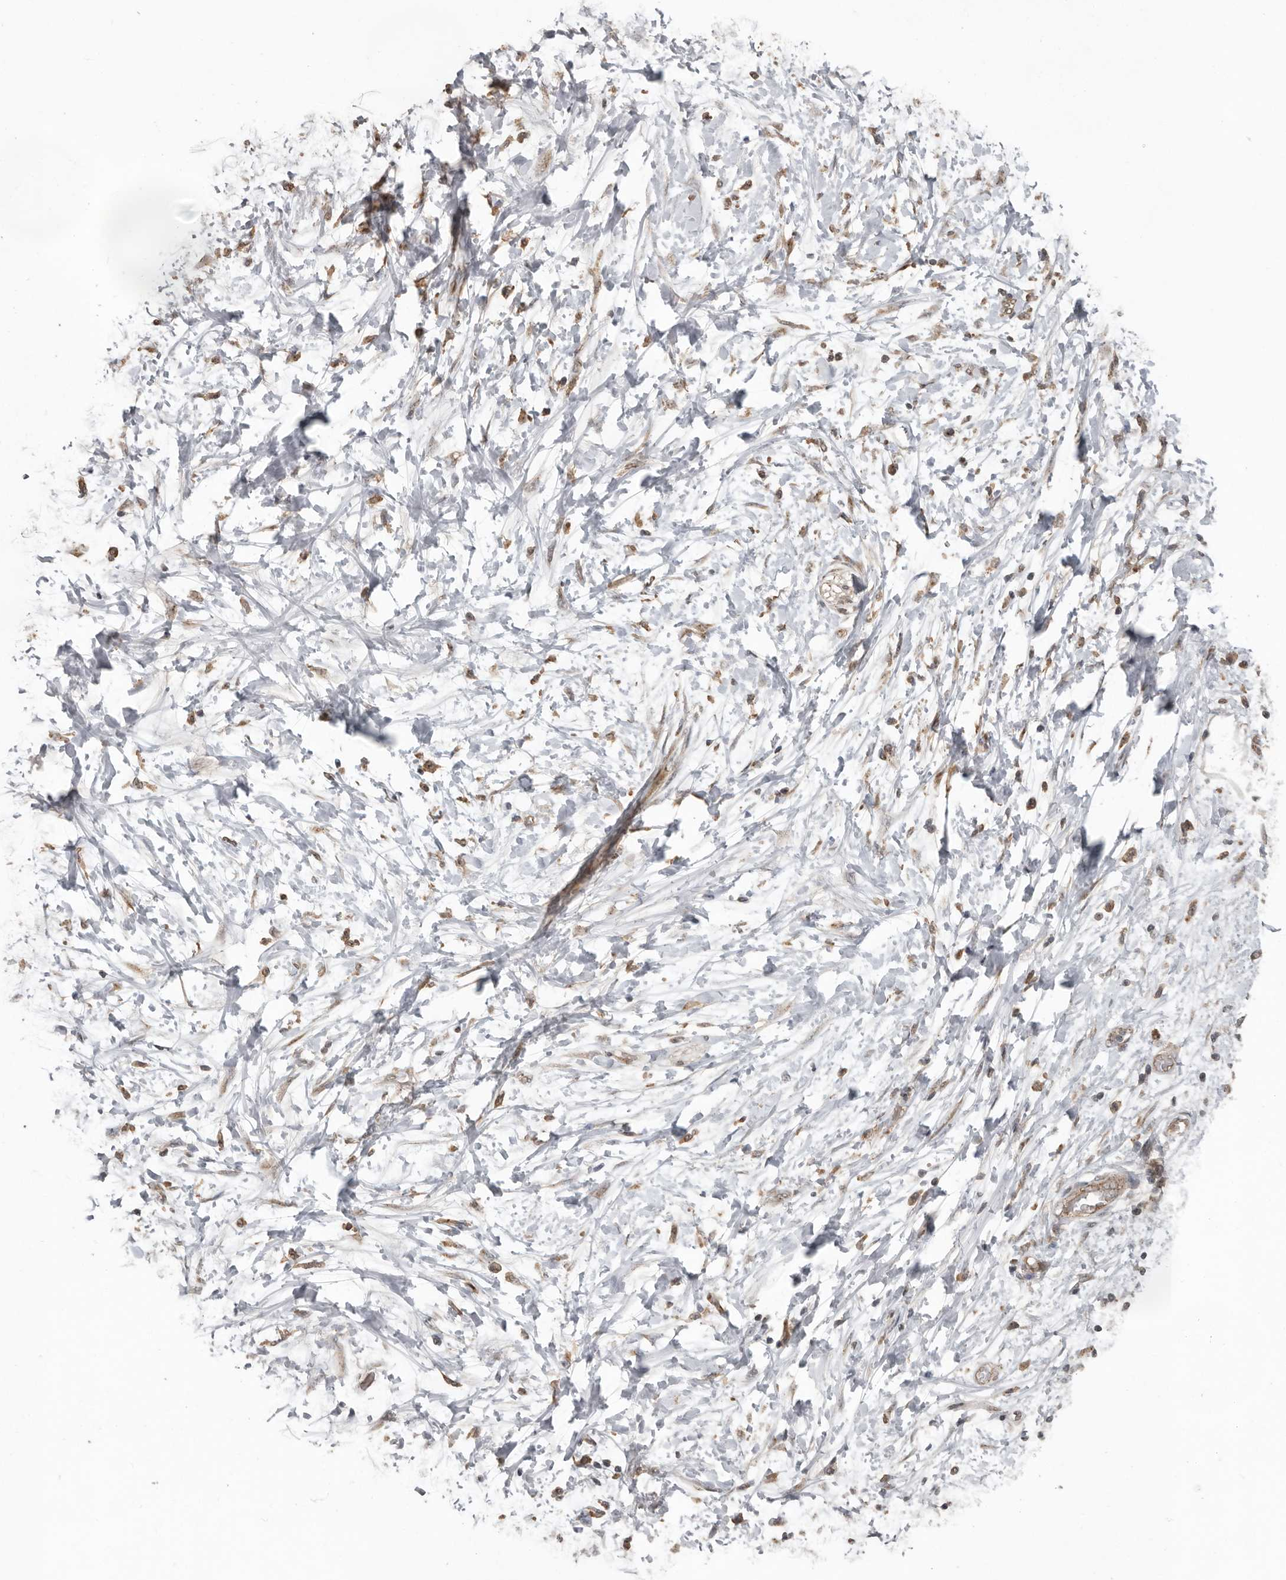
{"staining": {"intensity": "weak", "quantity": "25%-75%", "location": "cytoplasmic/membranous"}, "tissue": "adipose tissue", "cell_type": "Adipocytes", "image_type": "normal", "snomed": [{"axis": "morphology", "description": "Normal tissue, NOS"}, {"axis": "morphology", "description": "Adenocarcinoma, NOS"}, {"axis": "topography", "description": "Duodenum"}, {"axis": "topography", "description": "Peripheral nerve tissue"}], "caption": "This is a photomicrograph of immunohistochemistry (IHC) staining of unremarkable adipose tissue, which shows weak staining in the cytoplasmic/membranous of adipocytes.", "gene": "CEP350", "patient": {"sex": "female", "age": 60}}